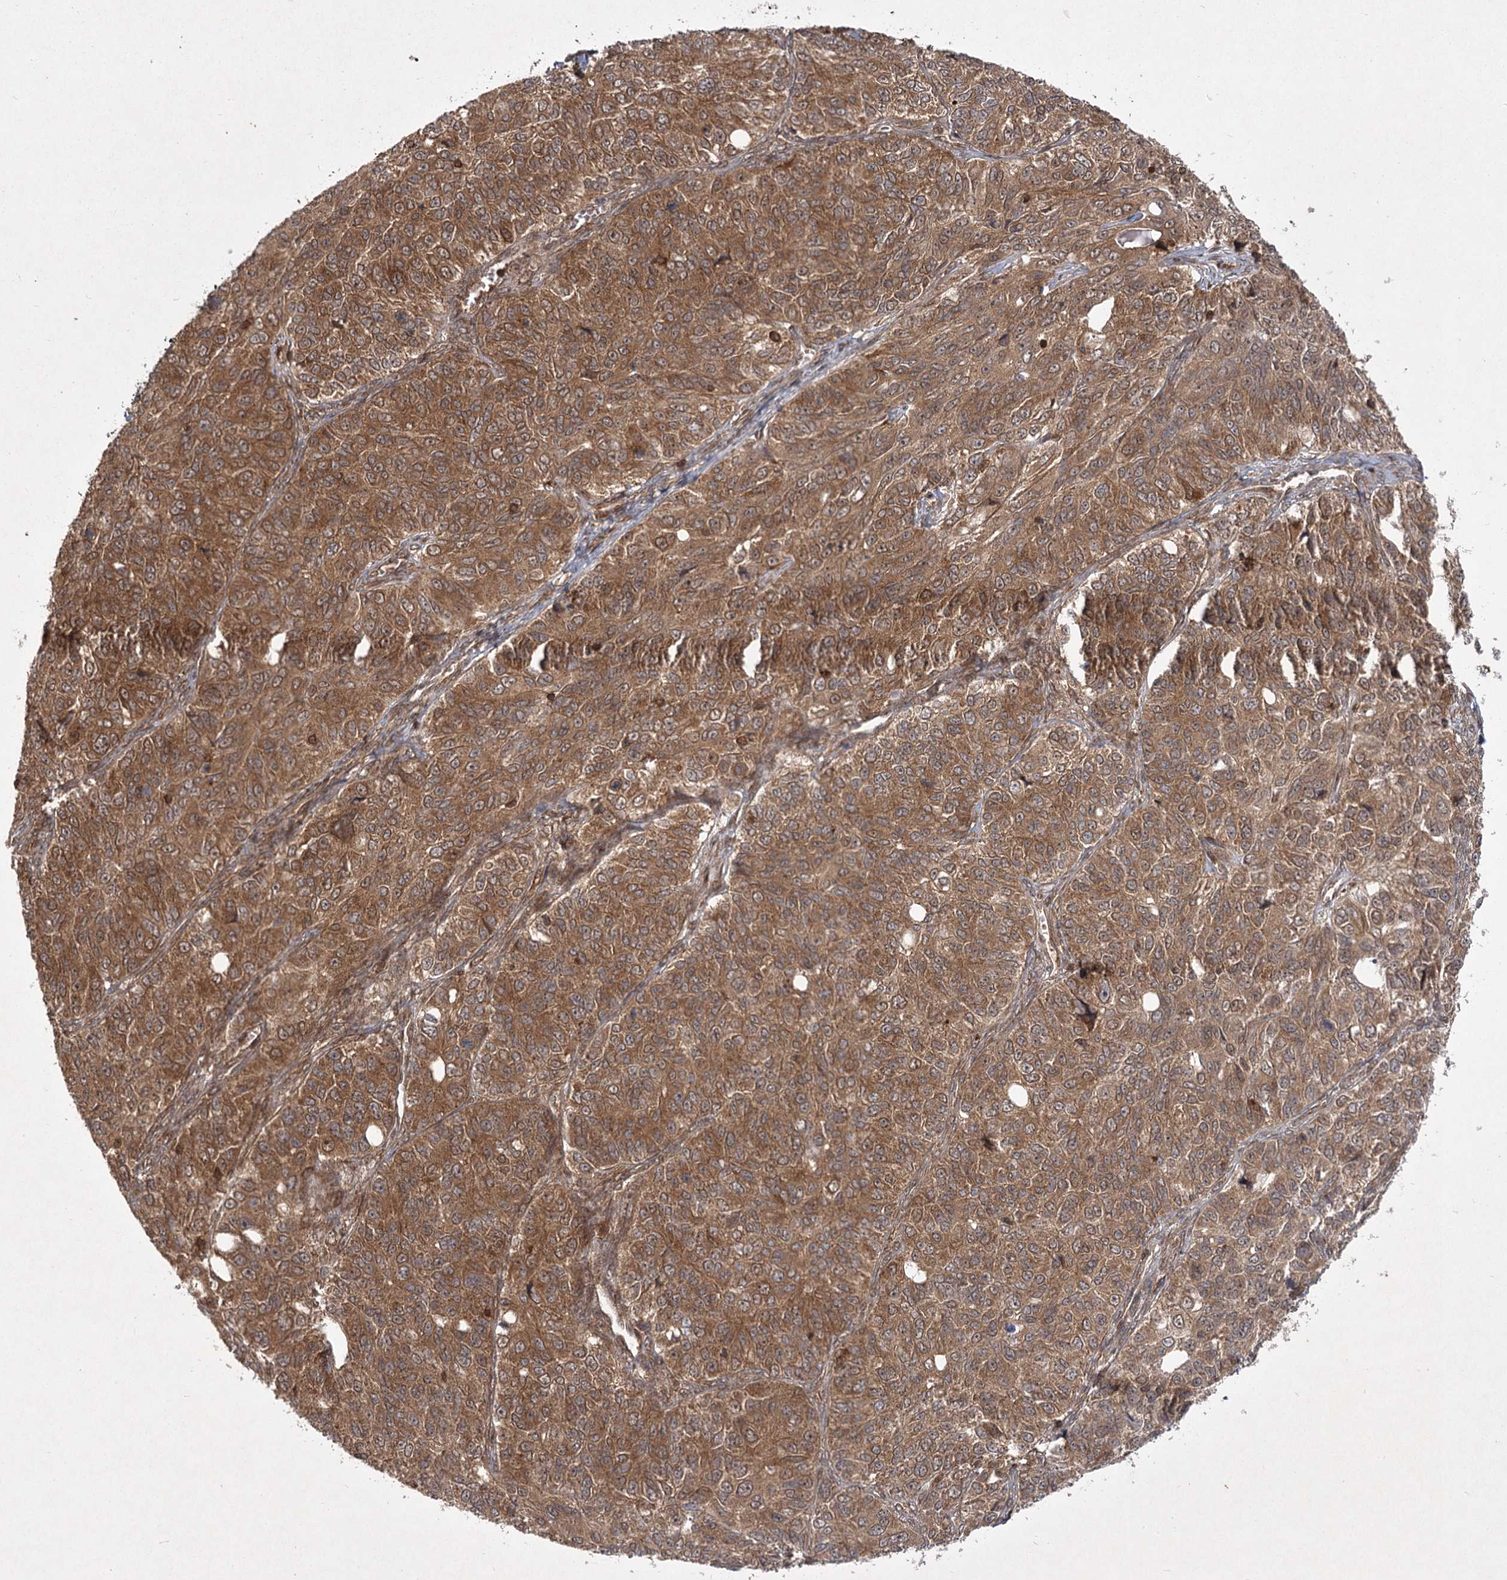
{"staining": {"intensity": "moderate", "quantity": ">75%", "location": "cytoplasmic/membranous"}, "tissue": "ovarian cancer", "cell_type": "Tumor cells", "image_type": "cancer", "snomed": [{"axis": "morphology", "description": "Carcinoma, endometroid"}, {"axis": "topography", "description": "Ovary"}], "caption": "Tumor cells display medium levels of moderate cytoplasmic/membranous expression in approximately >75% of cells in human ovarian cancer (endometroid carcinoma).", "gene": "MDFIC", "patient": {"sex": "female", "age": 51}}